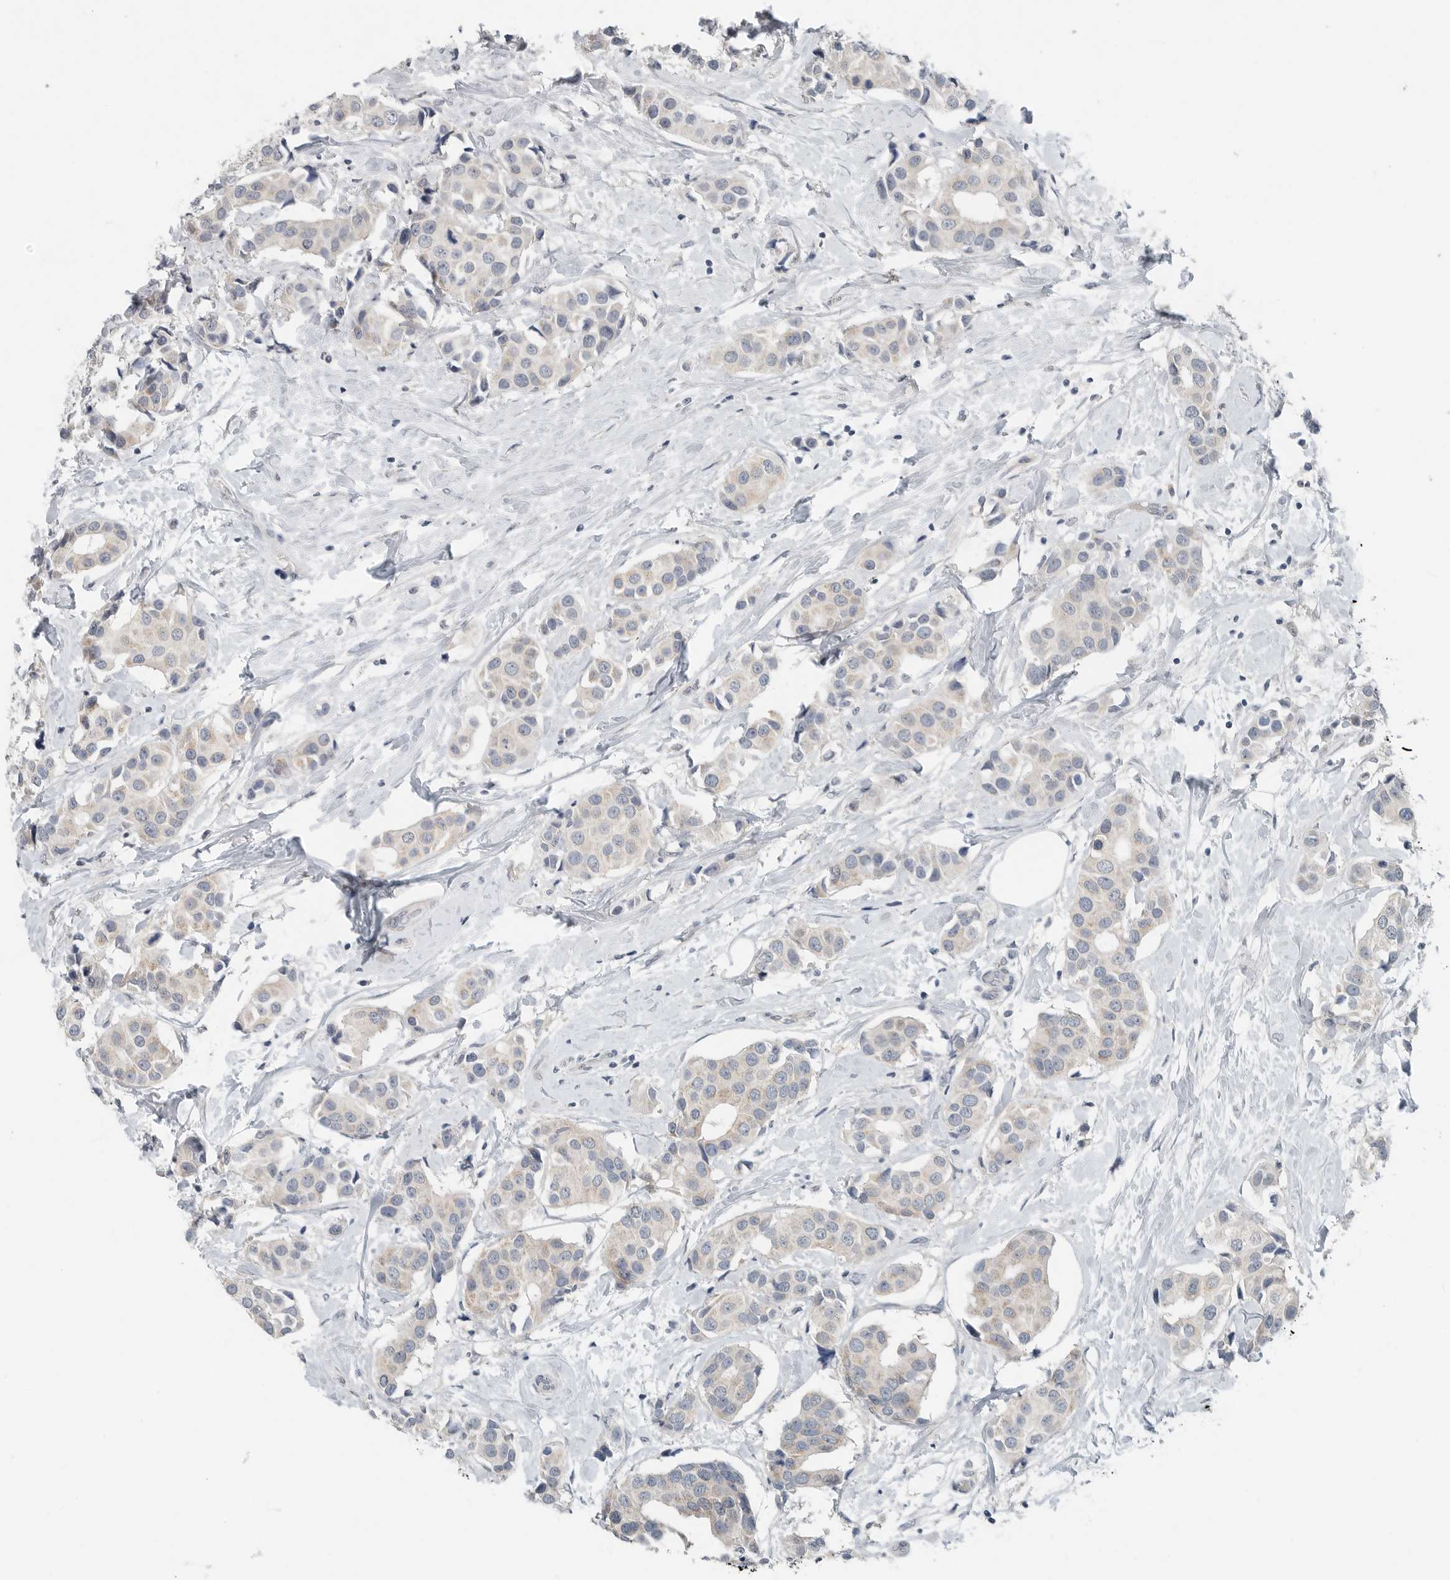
{"staining": {"intensity": "negative", "quantity": "none", "location": "none"}, "tissue": "breast cancer", "cell_type": "Tumor cells", "image_type": "cancer", "snomed": [{"axis": "morphology", "description": "Normal tissue, NOS"}, {"axis": "morphology", "description": "Duct carcinoma"}, {"axis": "topography", "description": "Breast"}], "caption": "High power microscopy histopathology image of an IHC photomicrograph of breast invasive ductal carcinoma, revealing no significant positivity in tumor cells.", "gene": "FCRLB", "patient": {"sex": "female", "age": 39}}